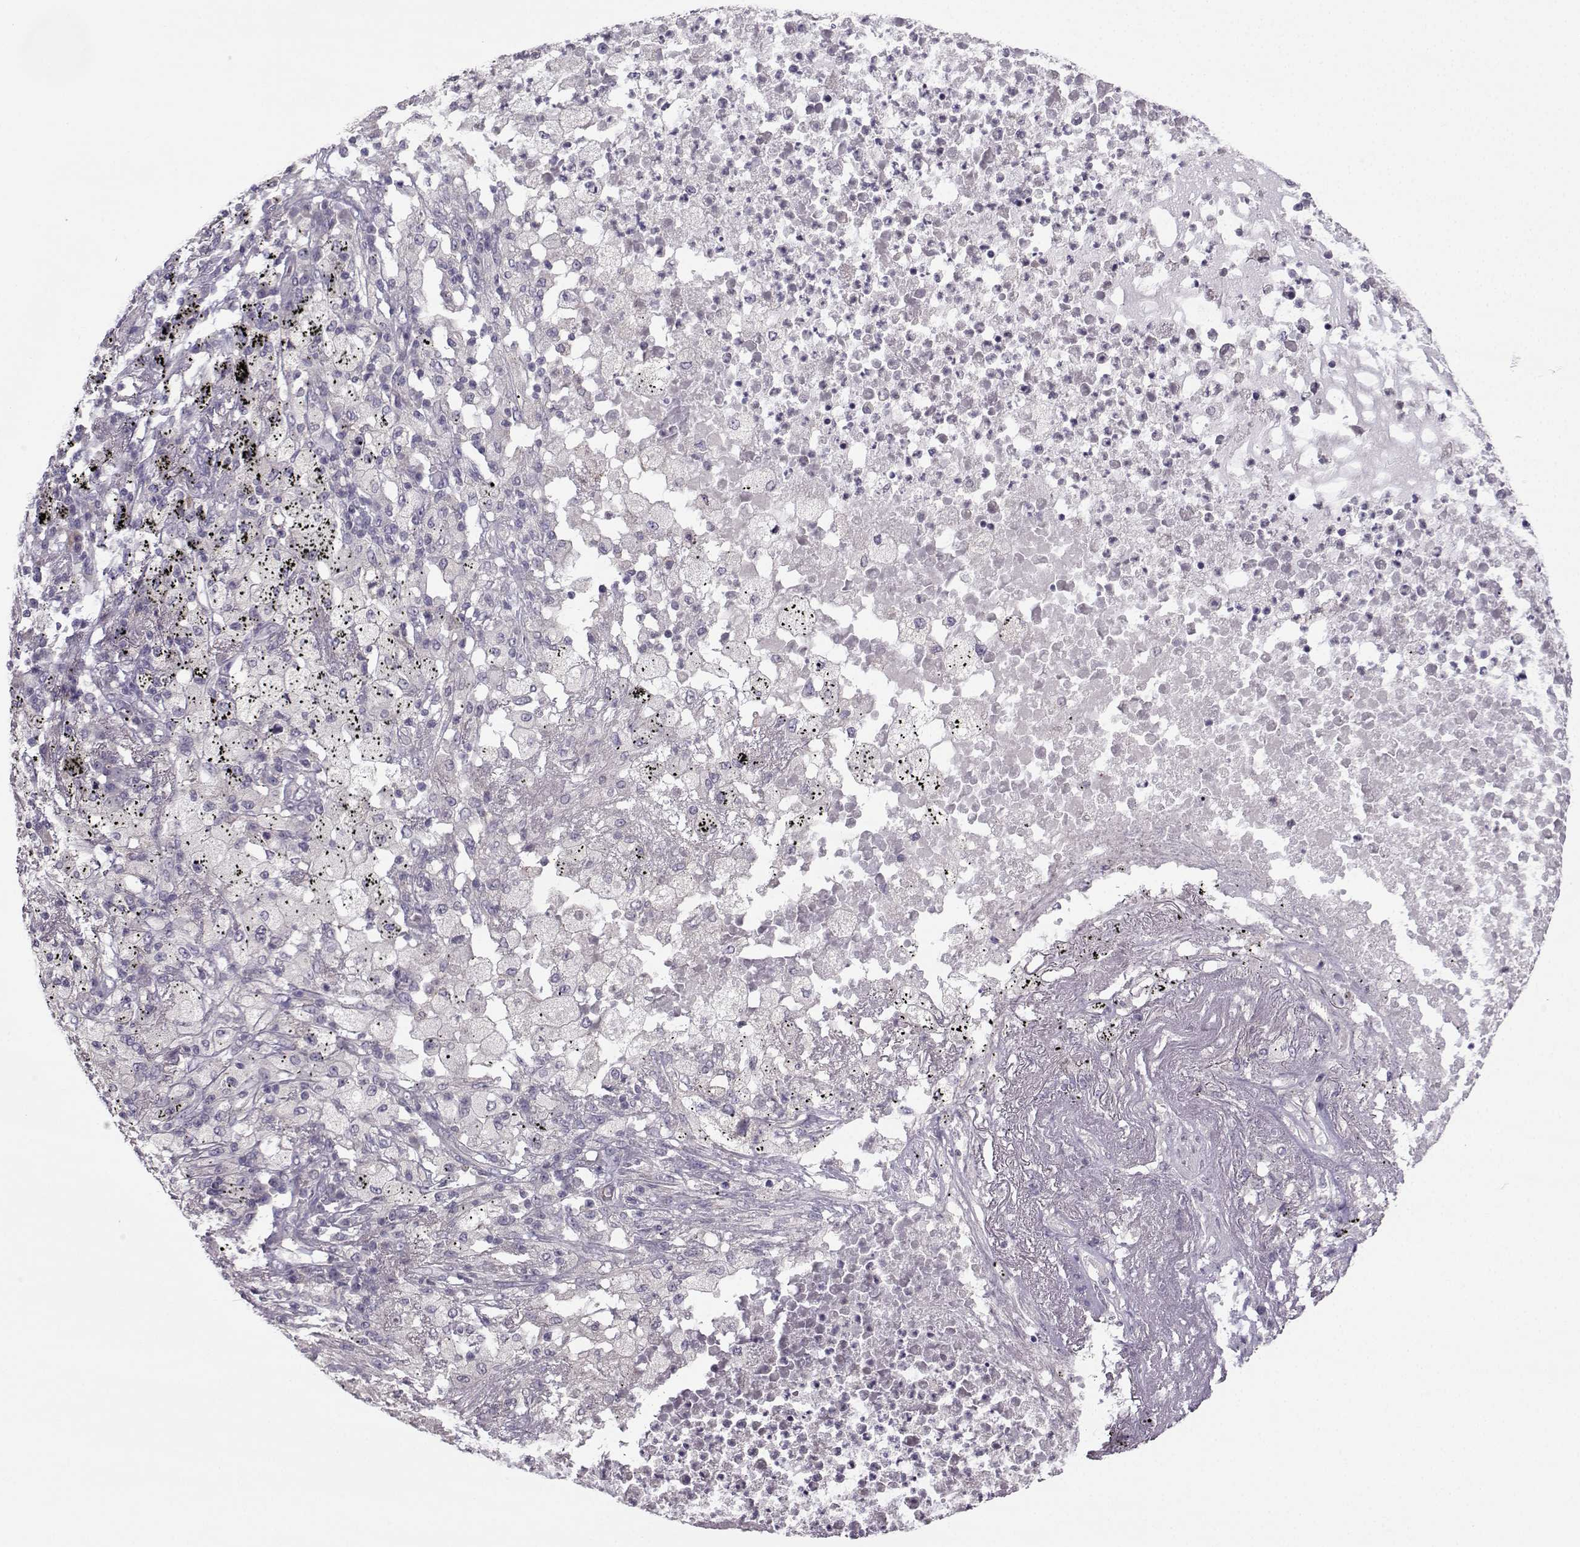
{"staining": {"intensity": "negative", "quantity": "none", "location": "none"}, "tissue": "lung cancer", "cell_type": "Tumor cells", "image_type": "cancer", "snomed": [{"axis": "morphology", "description": "Adenocarcinoma, NOS"}, {"axis": "topography", "description": "Lung"}], "caption": "Immunohistochemical staining of human adenocarcinoma (lung) demonstrates no significant positivity in tumor cells.", "gene": "FCAMR", "patient": {"sex": "female", "age": 73}}